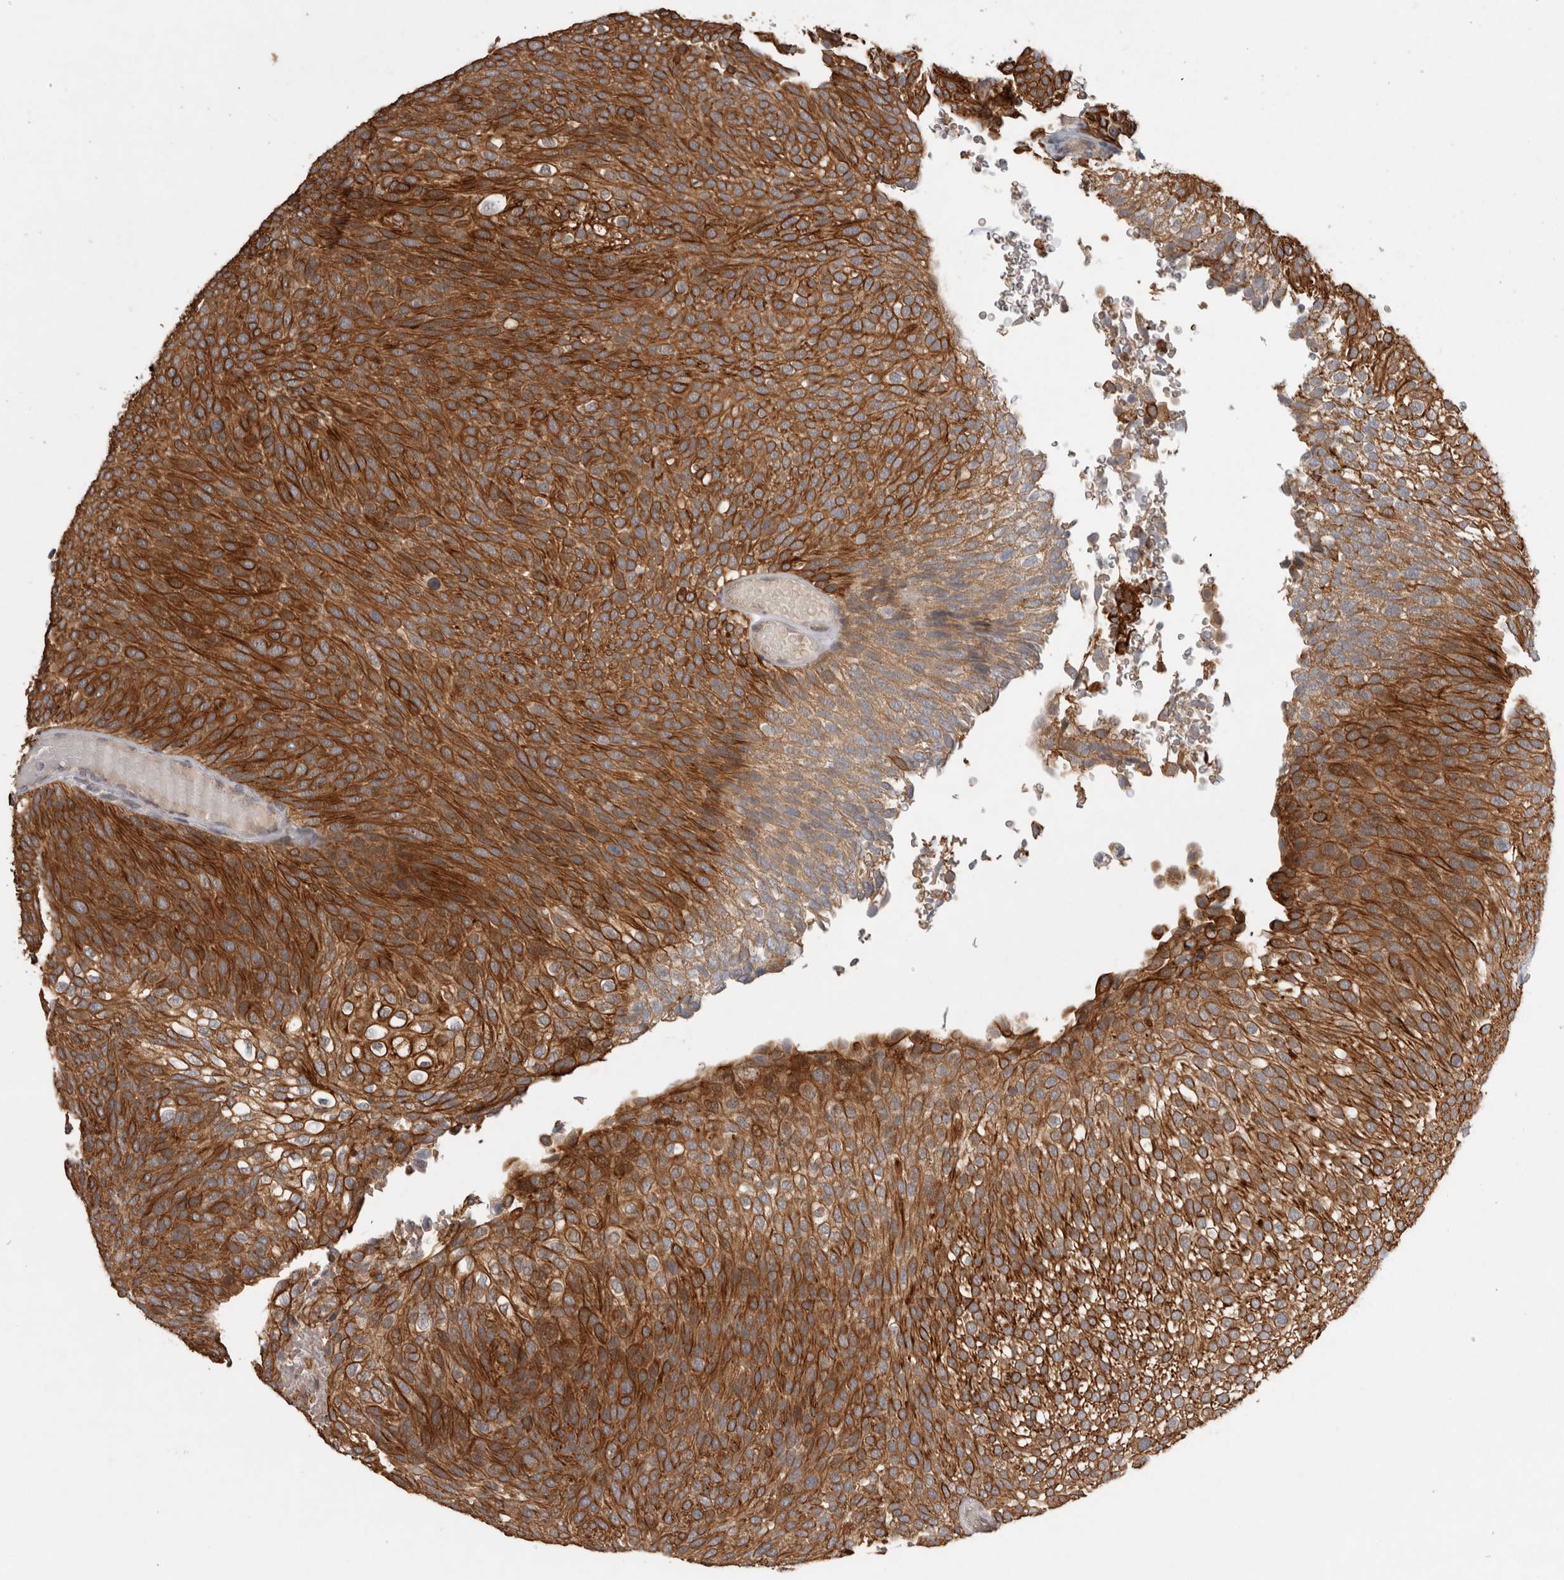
{"staining": {"intensity": "strong", "quantity": ">75%", "location": "cytoplasmic/membranous"}, "tissue": "urothelial cancer", "cell_type": "Tumor cells", "image_type": "cancer", "snomed": [{"axis": "morphology", "description": "Urothelial carcinoma, Low grade"}, {"axis": "topography", "description": "Urinary bladder"}], "caption": "This image reveals IHC staining of low-grade urothelial carcinoma, with high strong cytoplasmic/membranous positivity in about >75% of tumor cells.", "gene": "RHPN1", "patient": {"sex": "male", "age": 78}}